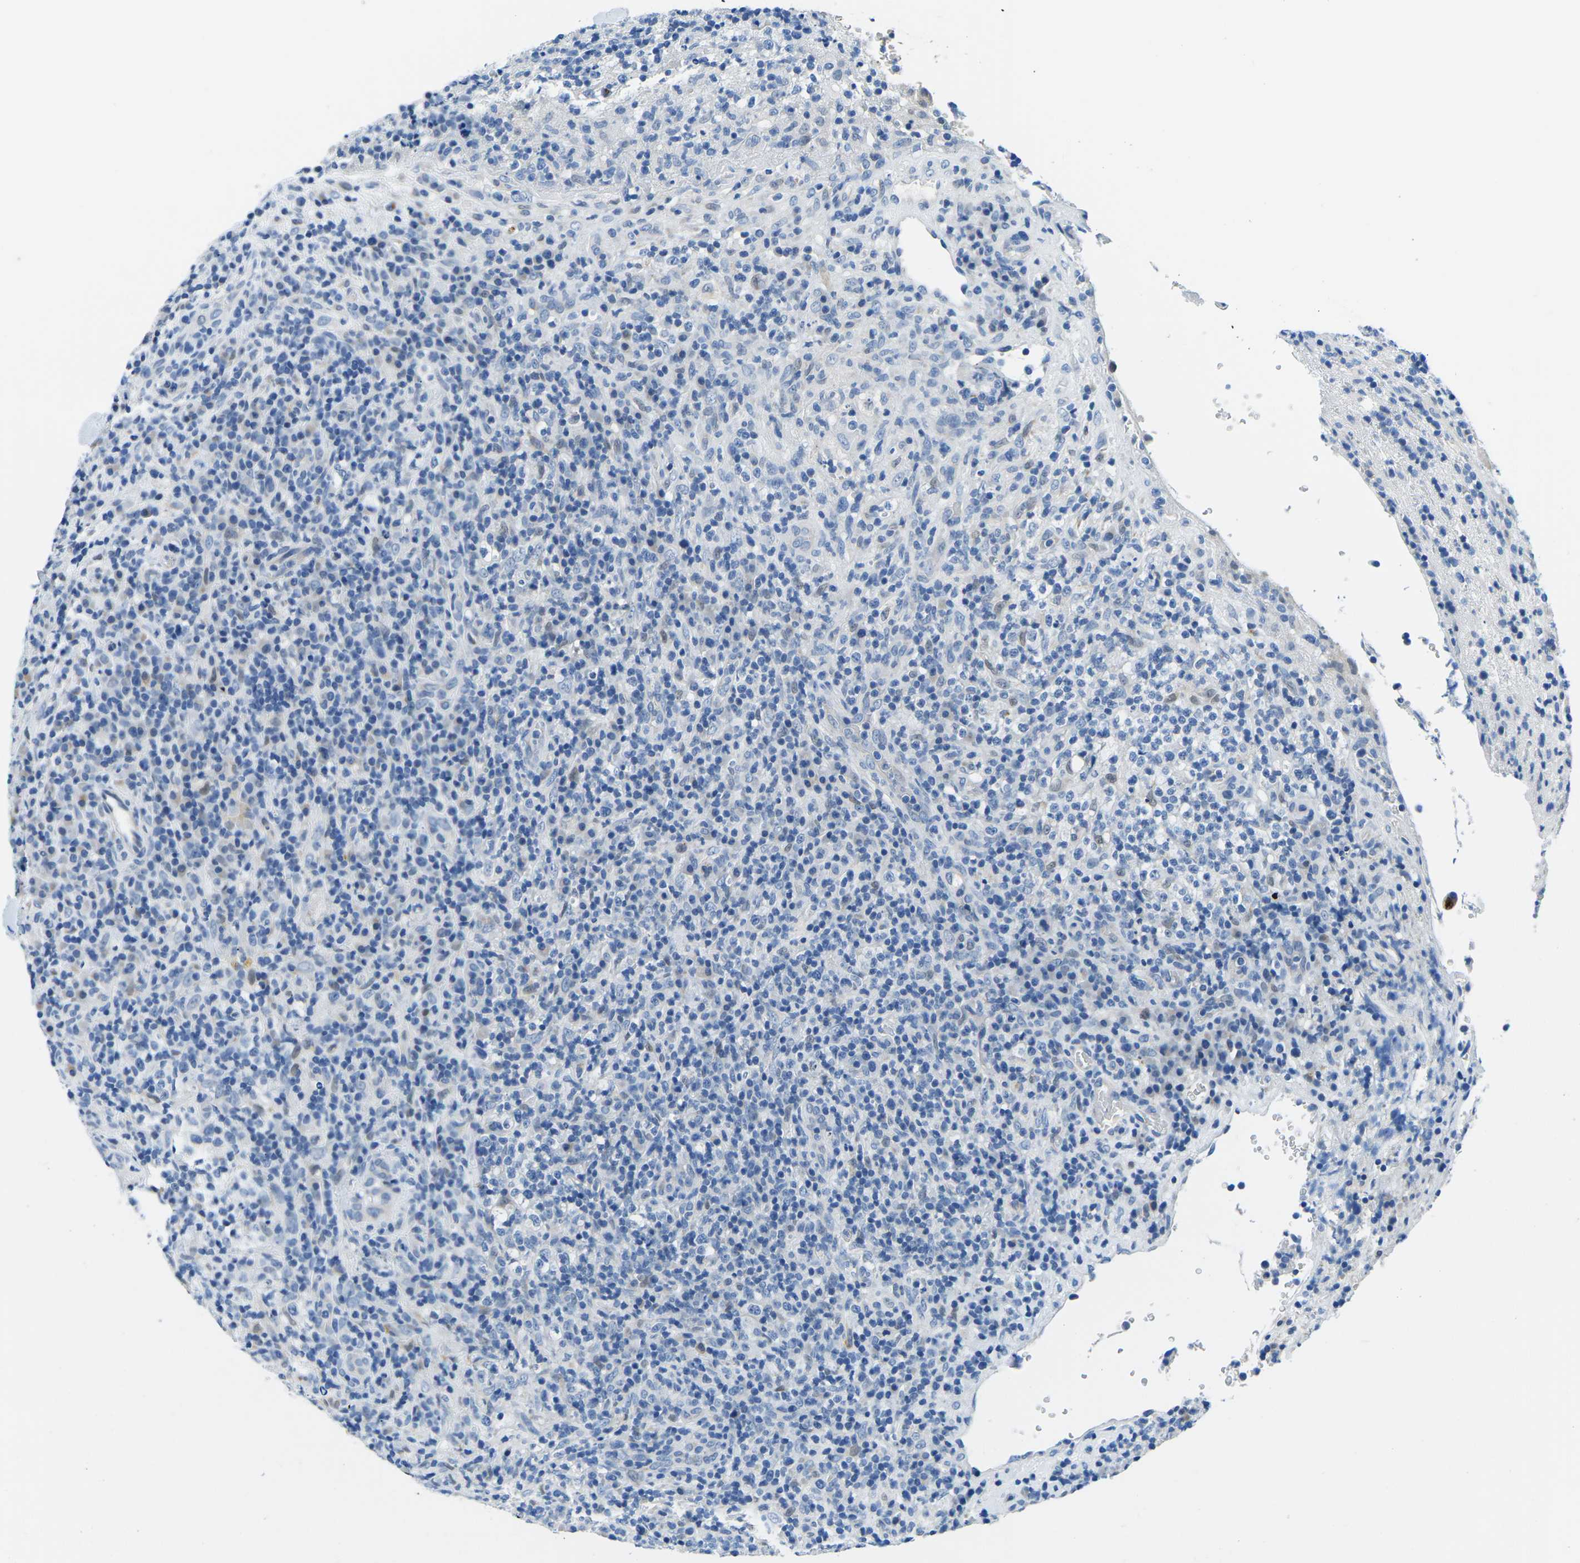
{"staining": {"intensity": "negative", "quantity": "none", "location": "none"}, "tissue": "lymphoma", "cell_type": "Tumor cells", "image_type": "cancer", "snomed": [{"axis": "morphology", "description": "Malignant lymphoma, non-Hodgkin's type, High grade"}, {"axis": "topography", "description": "Lymph node"}], "caption": "Immunohistochemistry (IHC) micrograph of neoplastic tissue: high-grade malignant lymphoma, non-Hodgkin's type stained with DAB exhibits no significant protein expression in tumor cells. Brightfield microscopy of IHC stained with DAB (brown) and hematoxylin (blue), captured at high magnification.", "gene": "TM6SF1", "patient": {"sex": "female", "age": 76}}